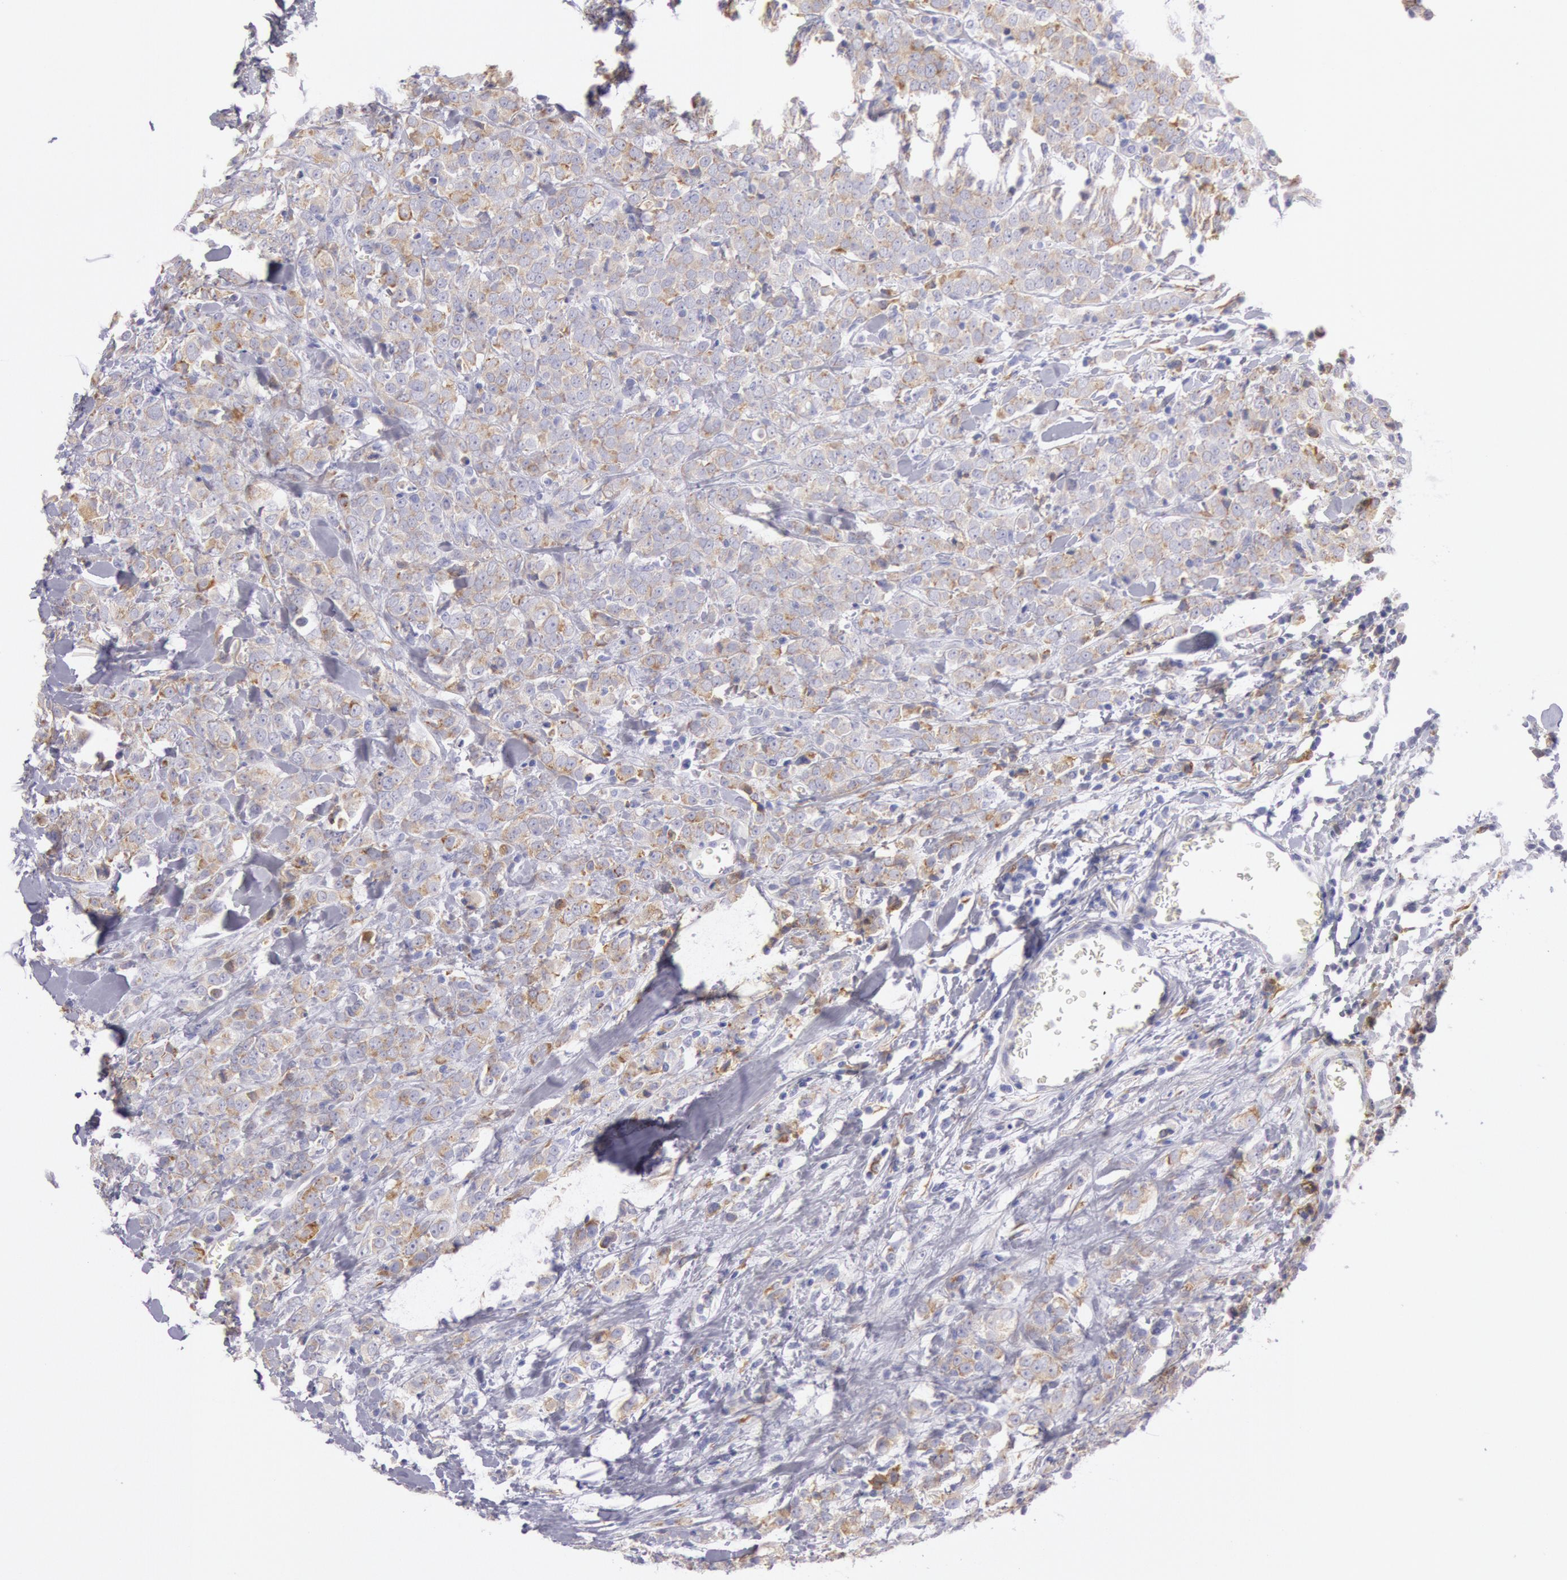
{"staining": {"intensity": "weak", "quantity": ">75%", "location": "cytoplasmic/membranous"}, "tissue": "breast cancer", "cell_type": "Tumor cells", "image_type": "cancer", "snomed": [{"axis": "morphology", "description": "Lobular carcinoma"}, {"axis": "topography", "description": "Breast"}], "caption": "The micrograph shows immunohistochemical staining of lobular carcinoma (breast). There is weak cytoplasmic/membranous positivity is present in about >75% of tumor cells. (Brightfield microscopy of DAB IHC at high magnification).", "gene": "CIDEB", "patient": {"sex": "female", "age": 57}}